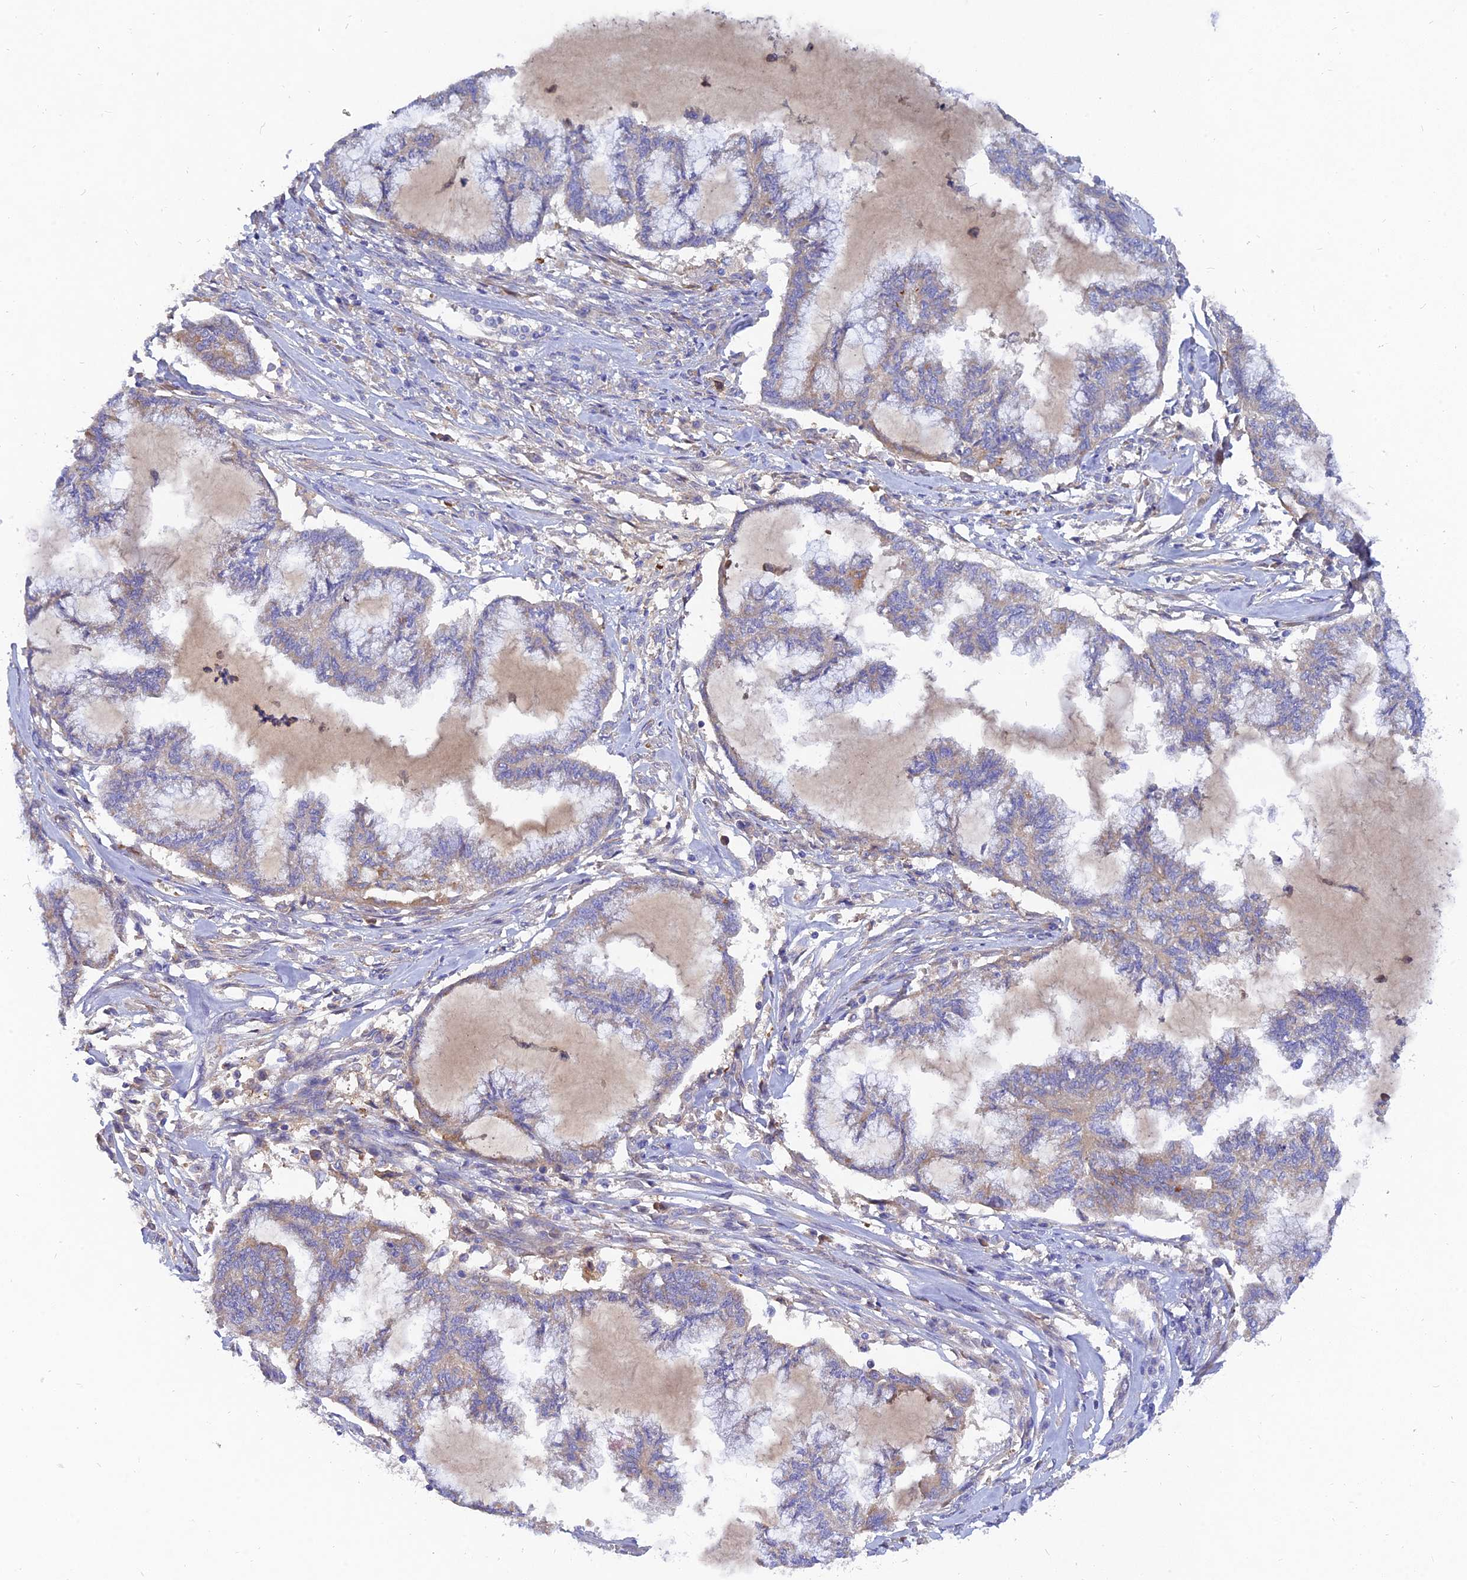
{"staining": {"intensity": "weak", "quantity": "<25%", "location": "cytoplasmic/membranous"}, "tissue": "endometrial cancer", "cell_type": "Tumor cells", "image_type": "cancer", "snomed": [{"axis": "morphology", "description": "Adenocarcinoma, NOS"}, {"axis": "topography", "description": "Endometrium"}], "caption": "Tumor cells show no significant positivity in adenocarcinoma (endometrial). Nuclei are stained in blue.", "gene": "MROH1", "patient": {"sex": "female", "age": 86}}